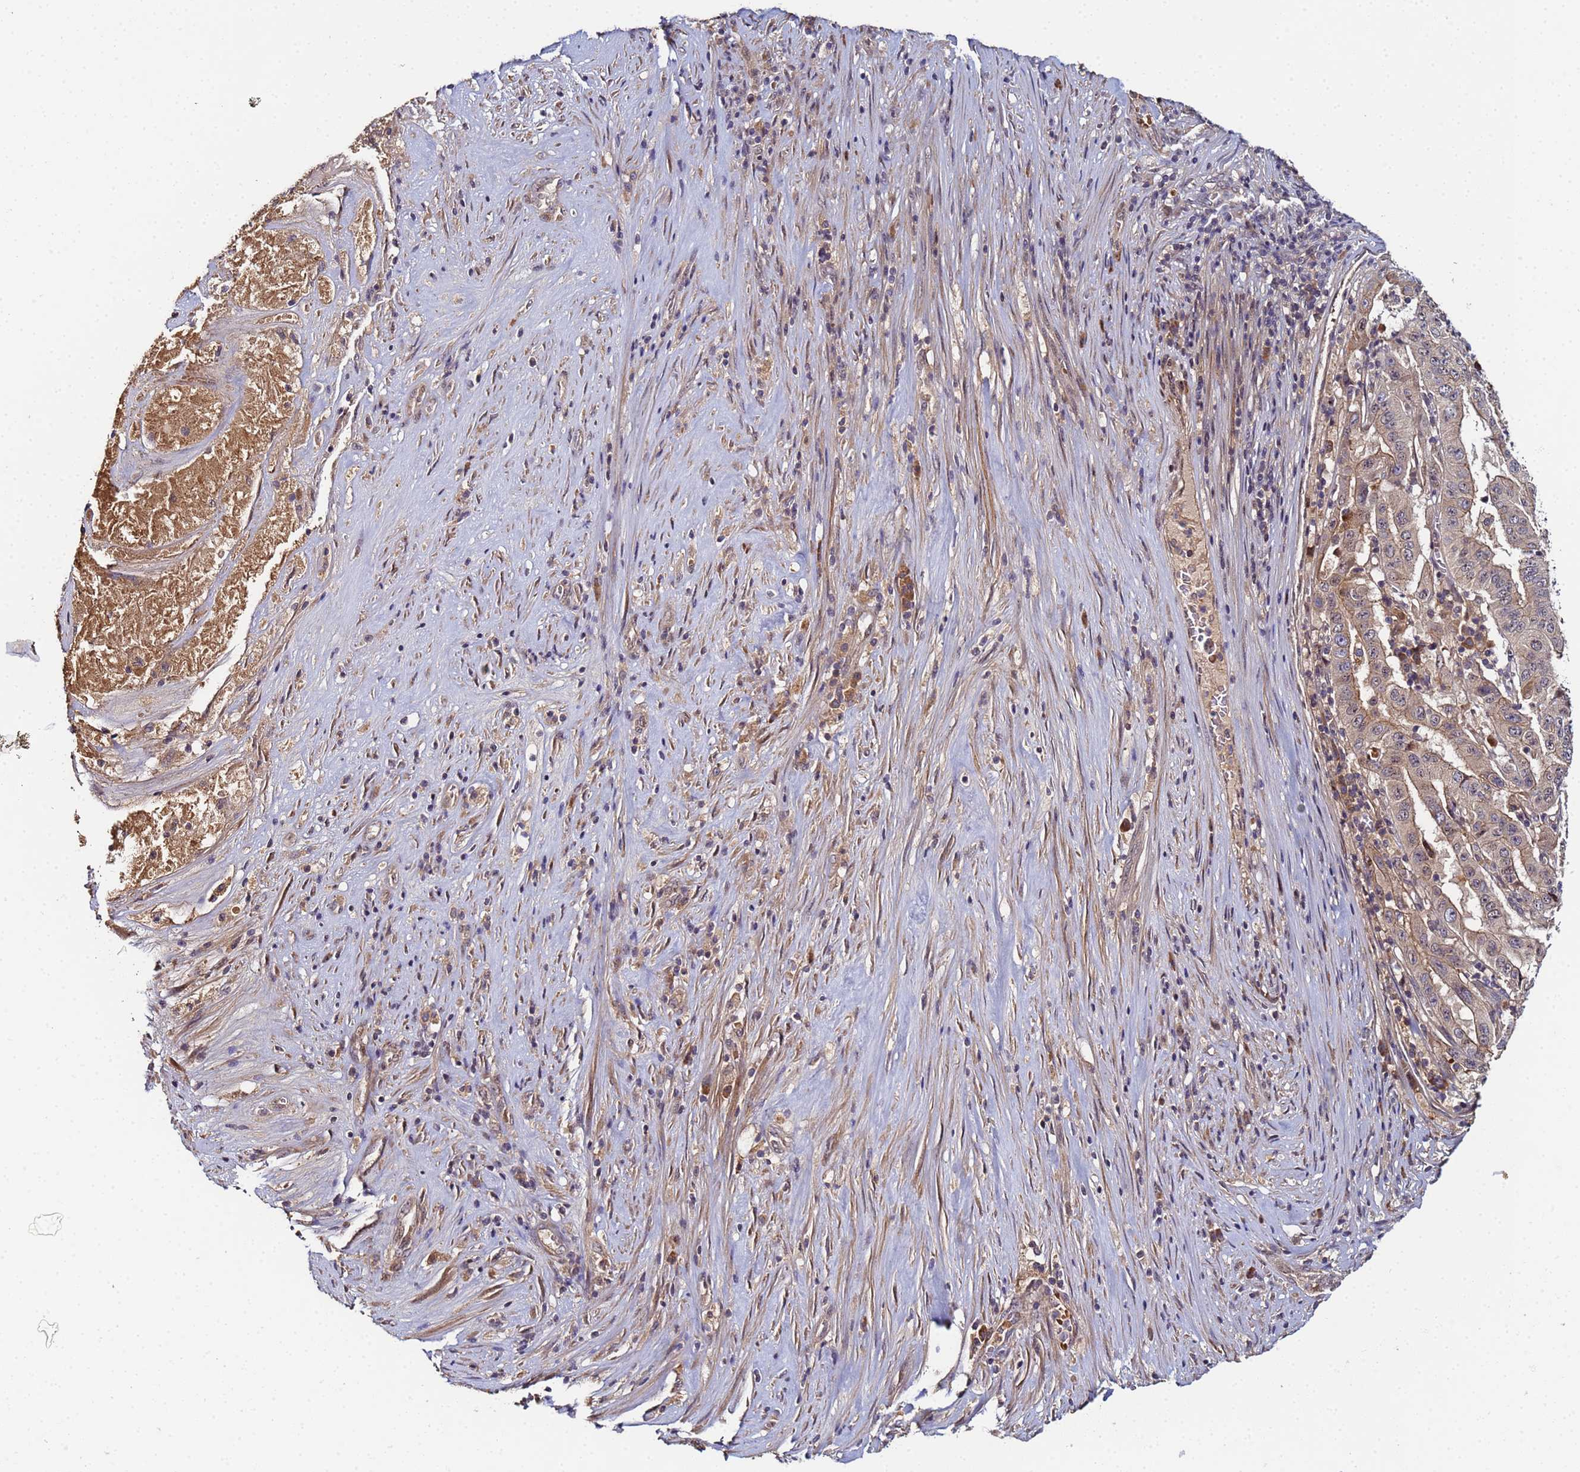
{"staining": {"intensity": "weak", "quantity": "<25%", "location": "cytoplasmic/membranous,nuclear"}, "tissue": "pancreatic cancer", "cell_type": "Tumor cells", "image_type": "cancer", "snomed": [{"axis": "morphology", "description": "Adenocarcinoma, NOS"}, {"axis": "topography", "description": "Pancreas"}], "caption": "Human adenocarcinoma (pancreatic) stained for a protein using IHC displays no positivity in tumor cells.", "gene": "OSER1", "patient": {"sex": "male", "age": 63}}